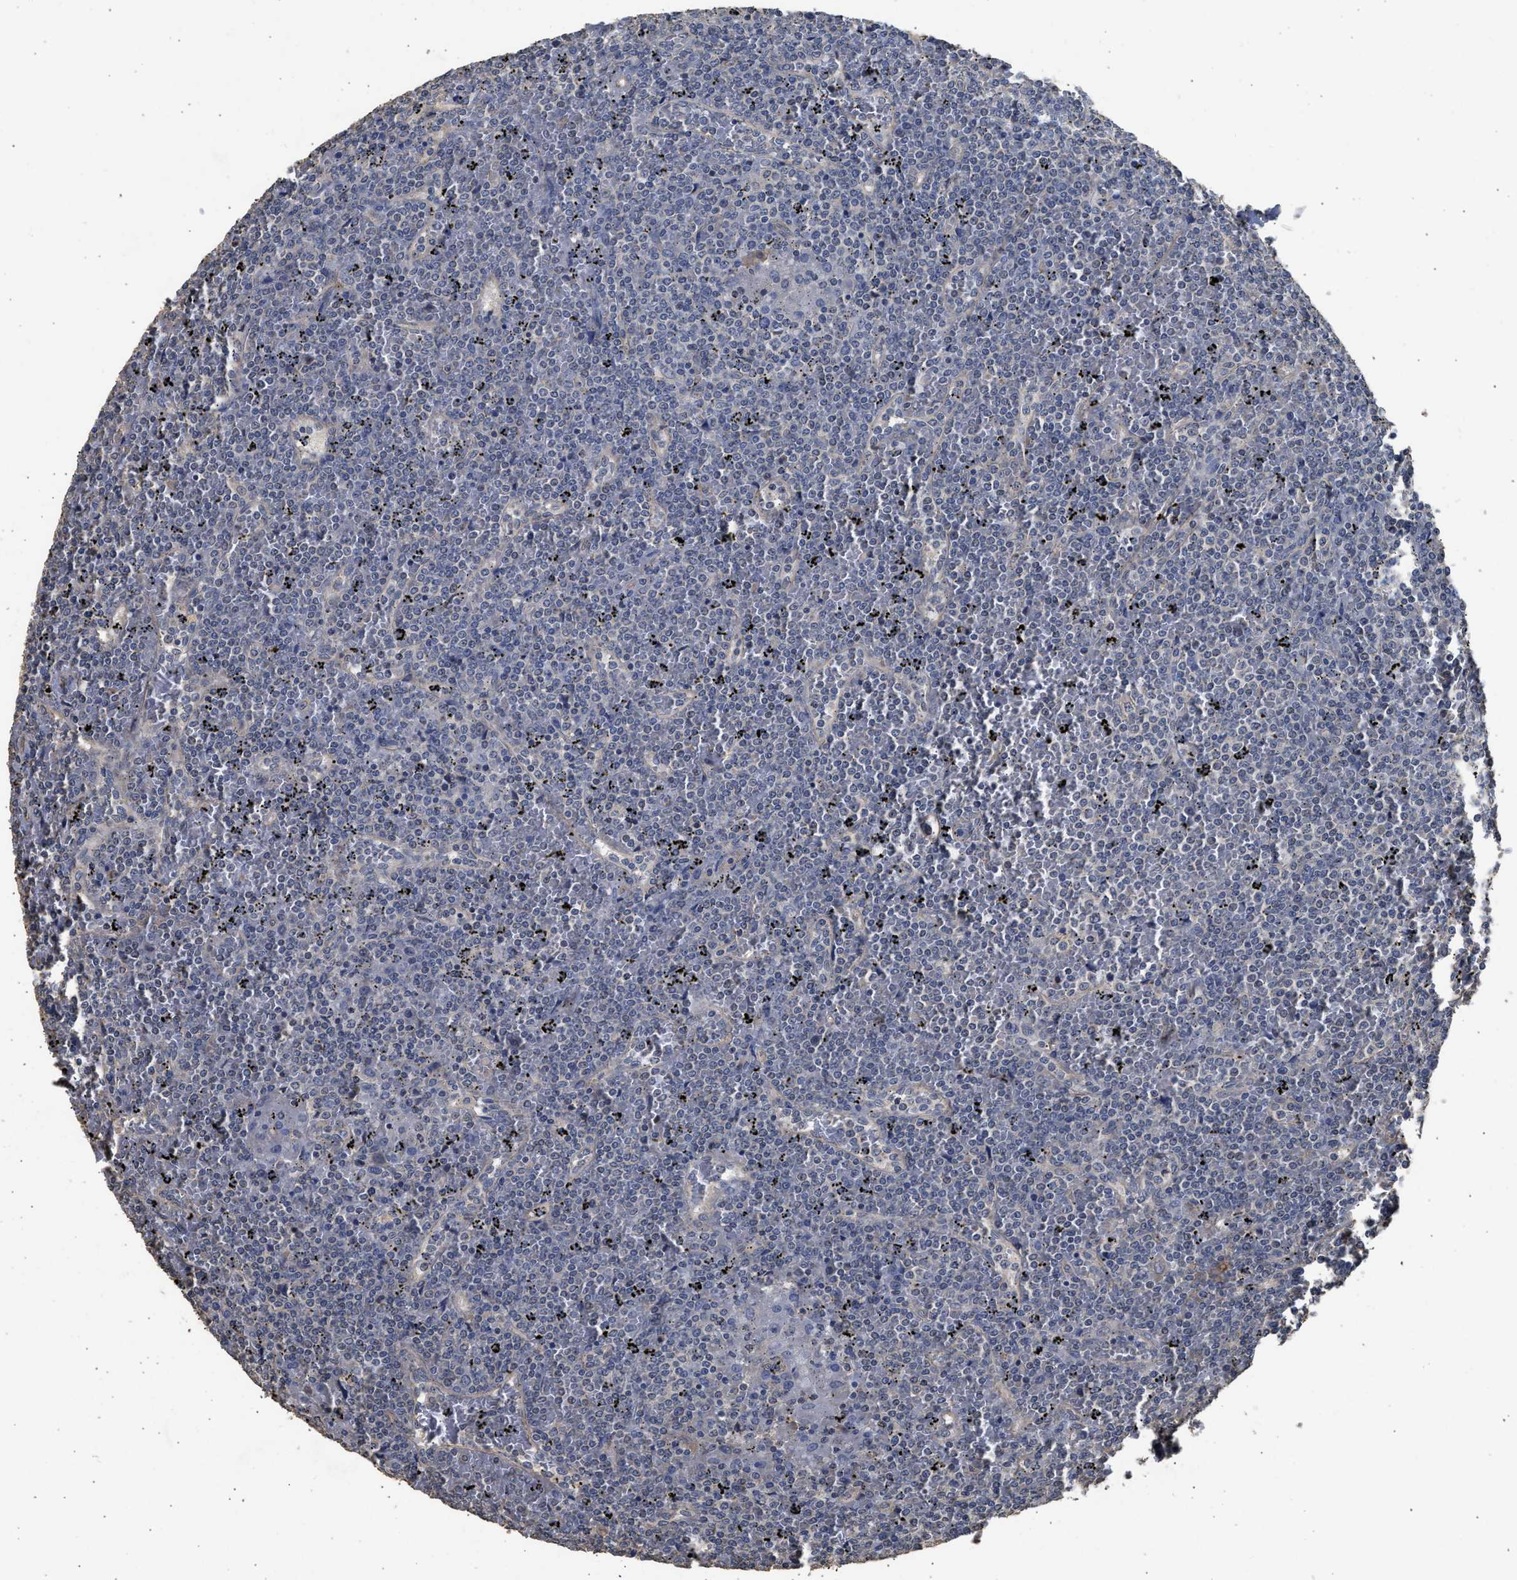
{"staining": {"intensity": "negative", "quantity": "none", "location": "none"}, "tissue": "lymphoma", "cell_type": "Tumor cells", "image_type": "cancer", "snomed": [{"axis": "morphology", "description": "Malignant lymphoma, non-Hodgkin's type, Low grade"}, {"axis": "topography", "description": "Spleen"}], "caption": "Tumor cells are negative for brown protein staining in low-grade malignant lymphoma, non-Hodgkin's type.", "gene": "SPINT2", "patient": {"sex": "female", "age": 19}}